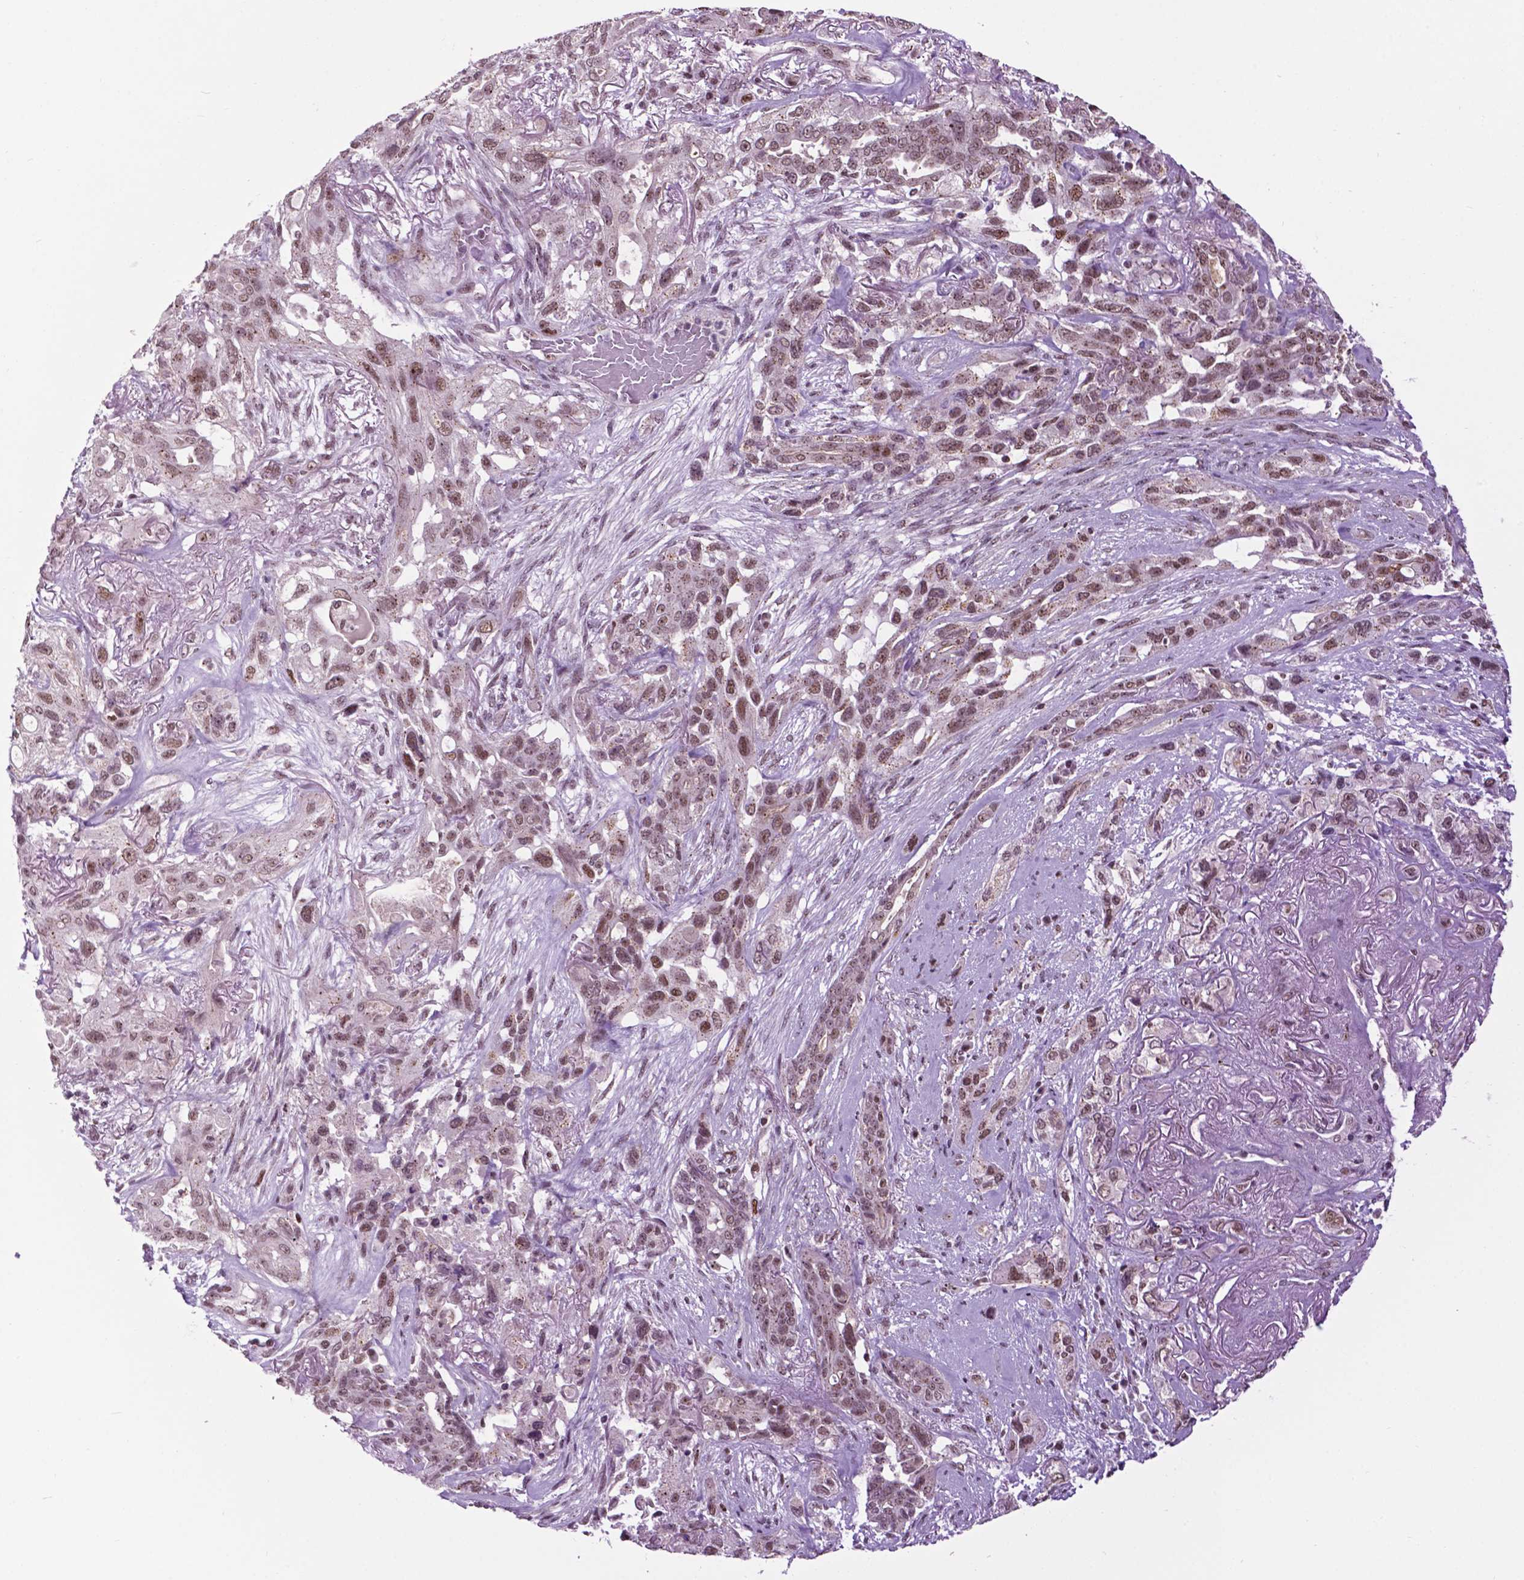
{"staining": {"intensity": "weak", "quantity": ">75%", "location": "nuclear"}, "tissue": "lung cancer", "cell_type": "Tumor cells", "image_type": "cancer", "snomed": [{"axis": "morphology", "description": "Squamous cell carcinoma, NOS"}, {"axis": "topography", "description": "Lung"}], "caption": "Tumor cells display low levels of weak nuclear positivity in approximately >75% of cells in lung cancer.", "gene": "EAF1", "patient": {"sex": "female", "age": 70}}